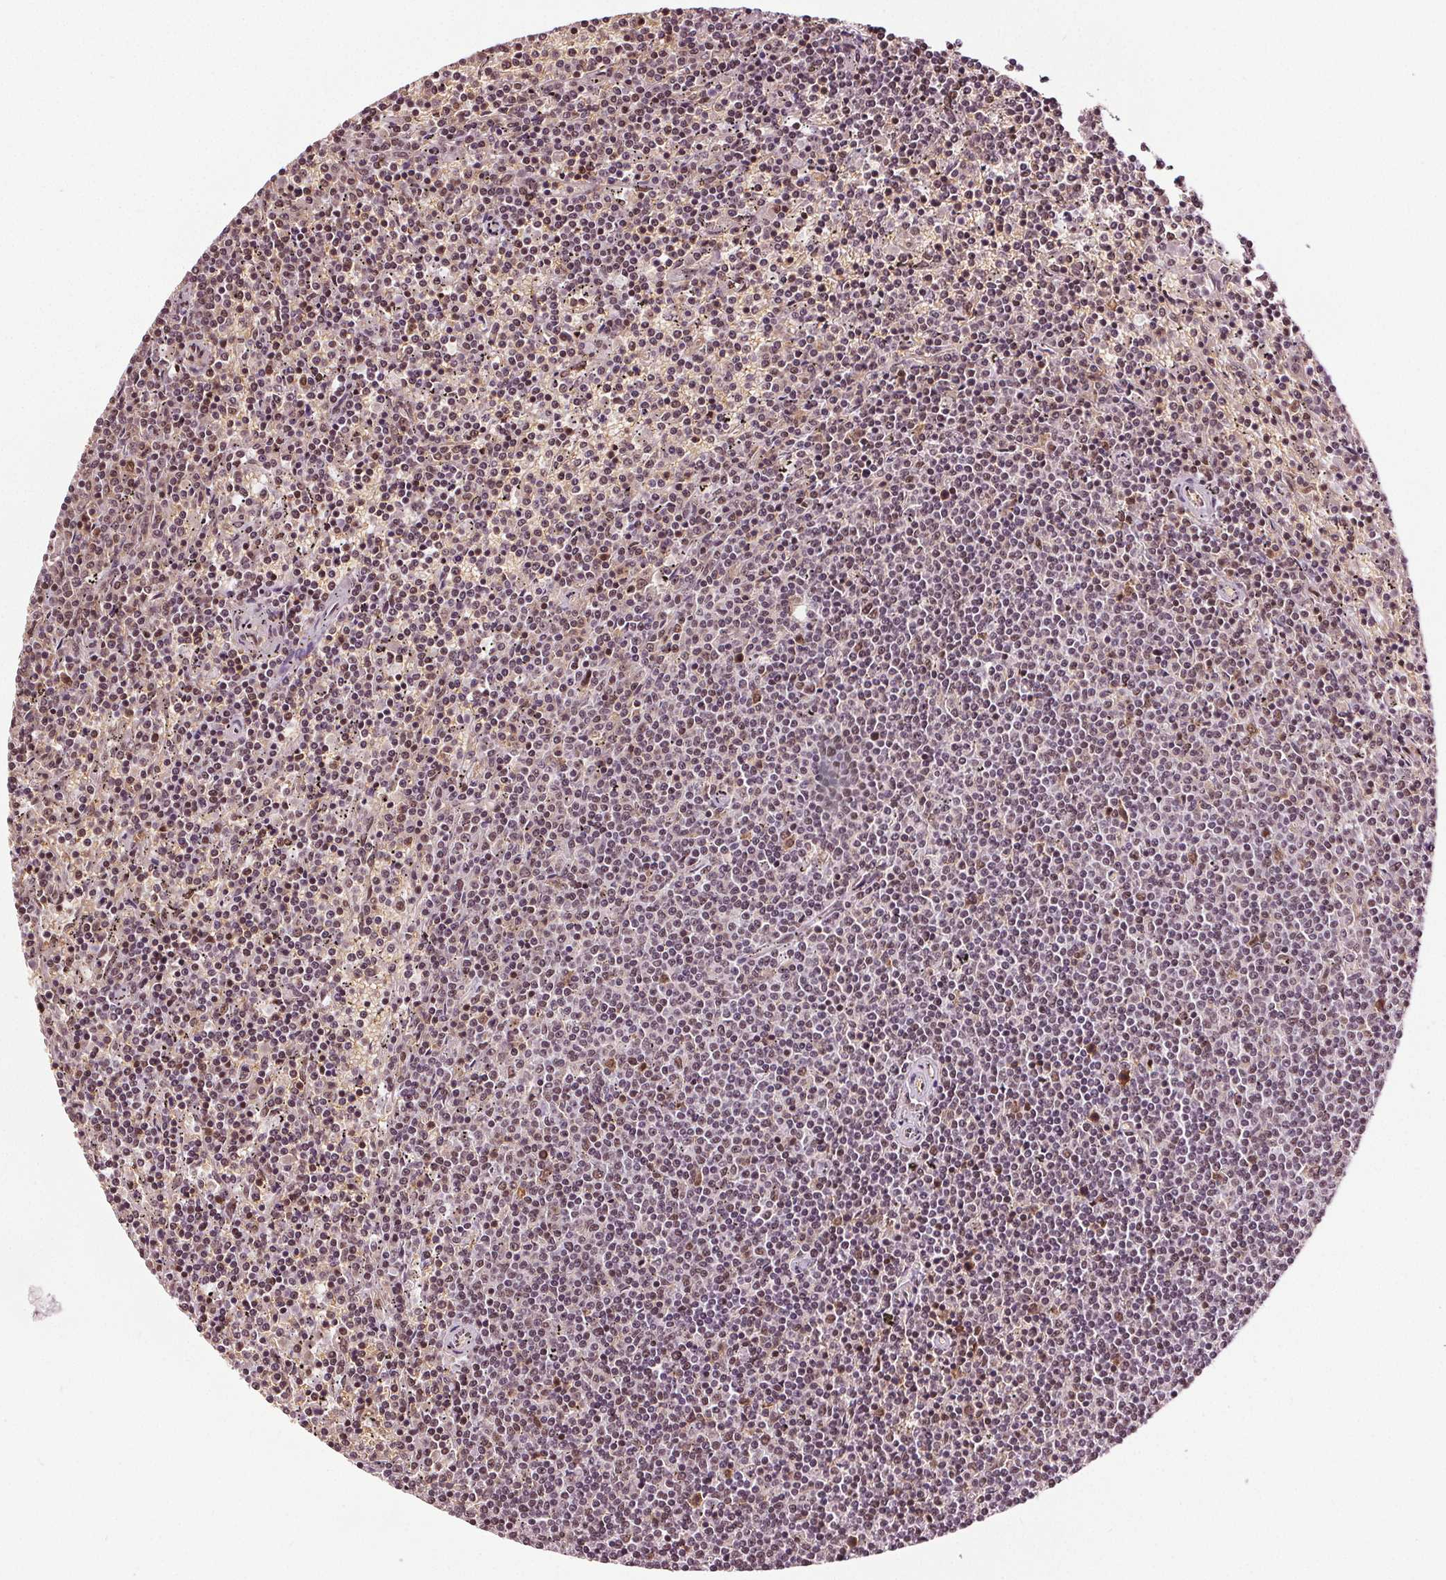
{"staining": {"intensity": "moderate", "quantity": ">75%", "location": "nuclear"}, "tissue": "lymphoma", "cell_type": "Tumor cells", "image_type": "cancer", "snomed": [{"axis": "morphology", "description": "Malignant lymphoma, non-Hodgkin's type, Low grade"}, {"axis": "topography", "description": "Spleen"}], "caption": "Human low-grade malignant lymphoma, non-Hodgkin's type stained with a protein marker shows moderate staining in tumor cells.", "gene": "IWS1", "patient": {"sex": "female", "age": 50}}